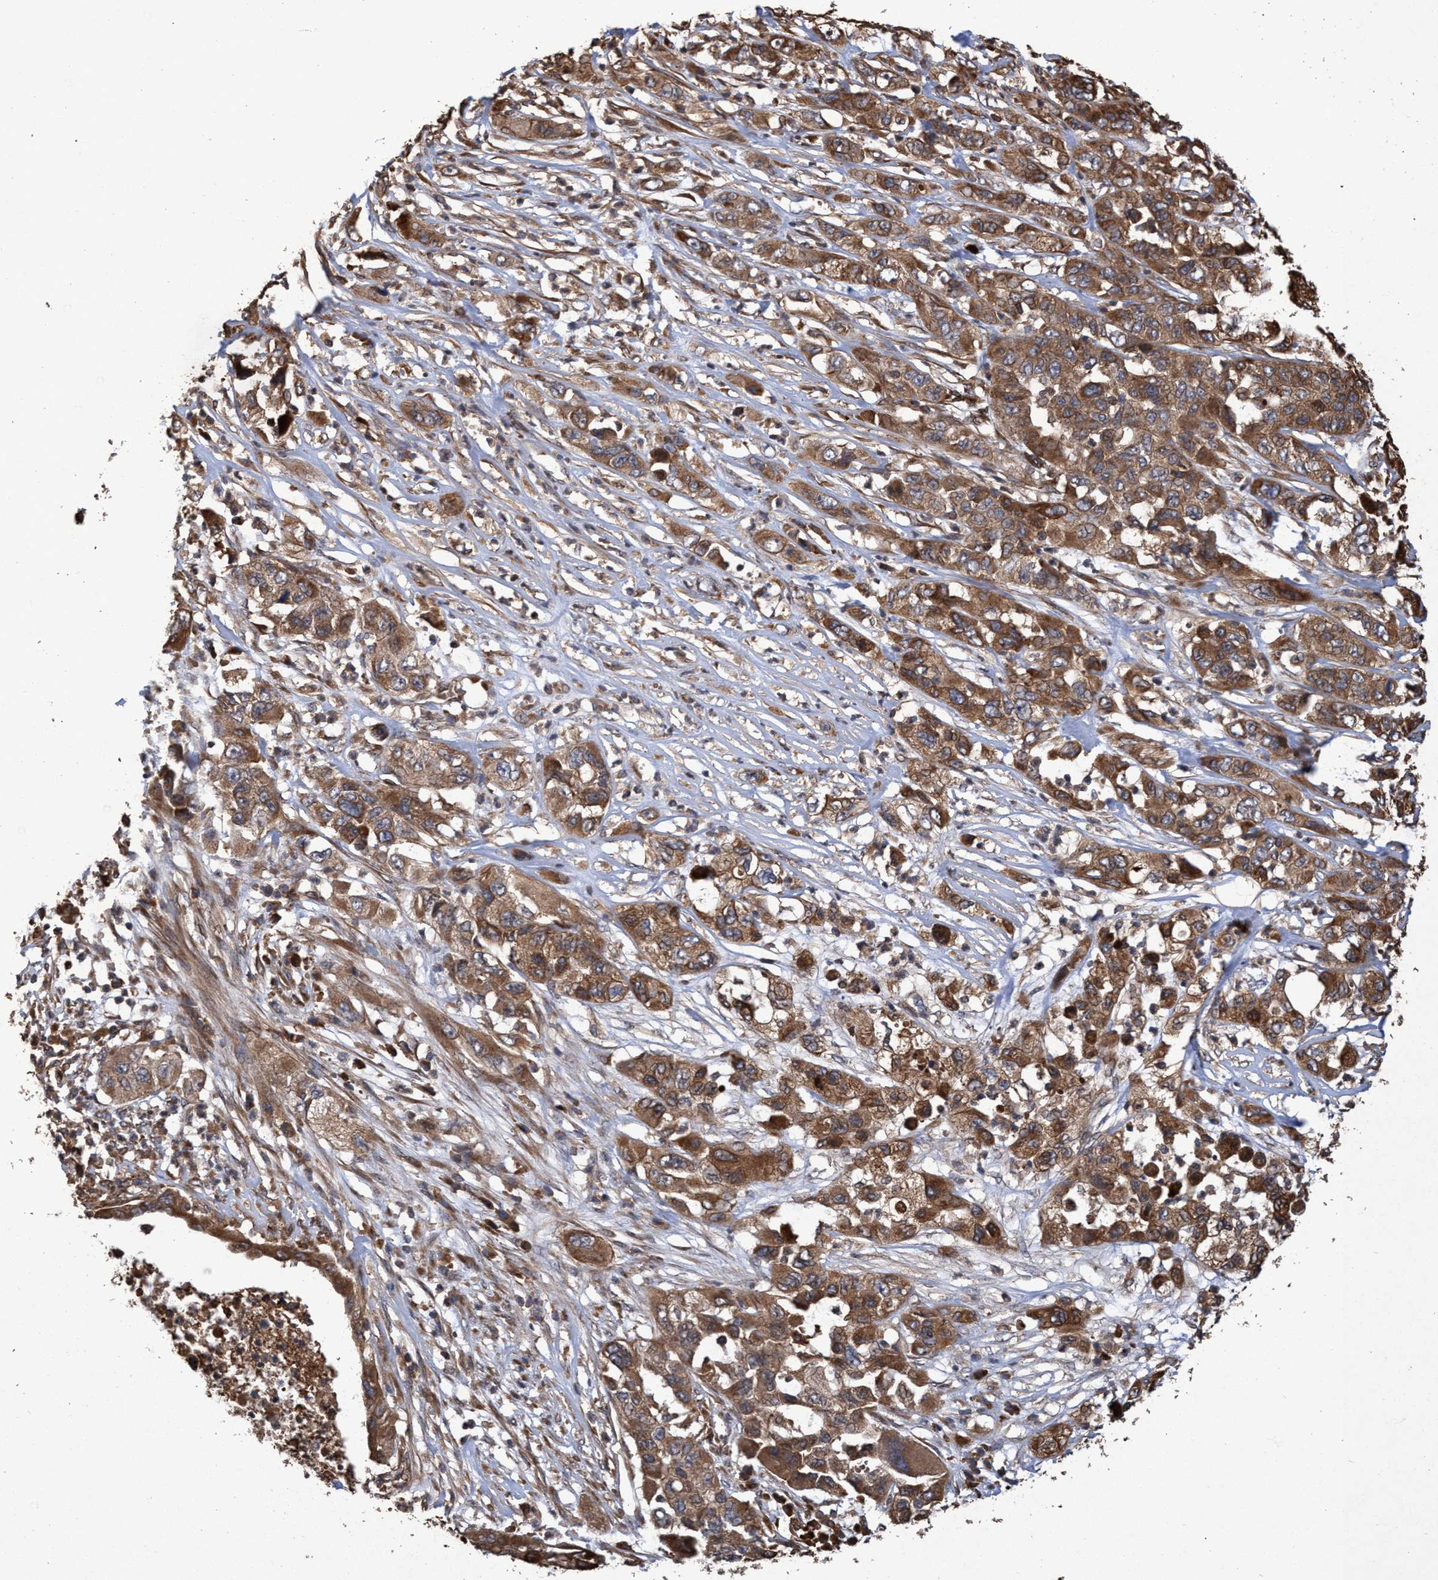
{"staining": {"intensity": "moderate", "quantity": ">75%", "location": "cytoplasmic/membranous"}, "tissue": "pancreatic cancer", "cell_type": "Tumor cells", "image_type": "cancer", "snomed": [{"axis": "morphology", "description": "Adenocarcinoma, NOS"}, {"axis": "topography", "description": "Pancreas"}], "caption": "Tumor cells exhibit medium levels of moderate cytoplasmic/membranous expression in approximately >75% of cells in human pancreatic cancer. Nuclei are stained in blue.", "gene": "CHMP6", "patient": {"sex": "female", "age": 78}}